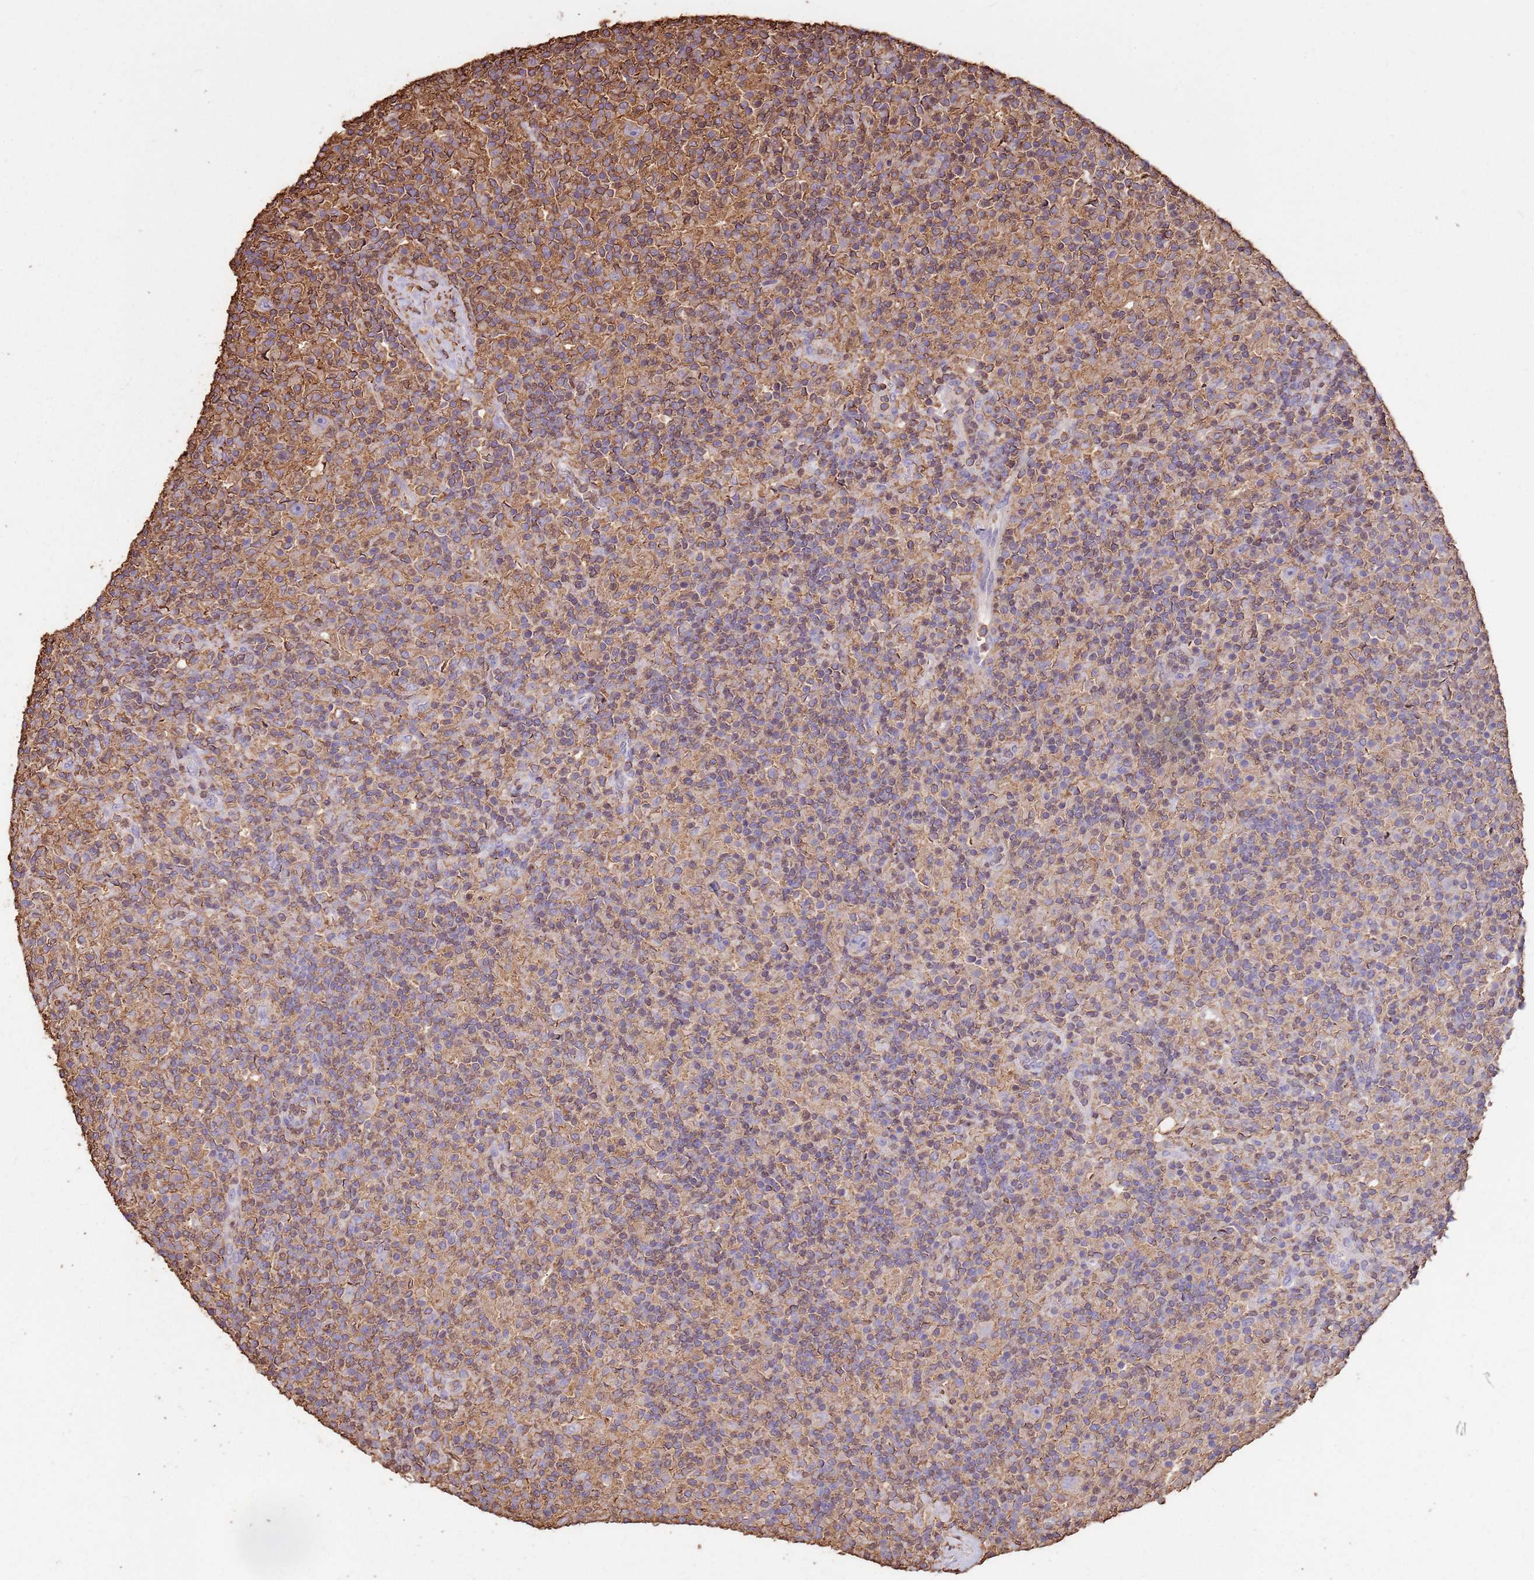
{"staining": {"intensity": "negative", "quantity": "none", "location": "none"}, "tissue": "lymphoma", "cell_type": "Tumor cells", "image_type": "cancer", "snomed": [{"axis": "morphology", "description": "Hodgkin's disease, NOS"}, {"axis": "topography", "description": "Lymph node"}], "caption": "High magnification brightfield microscopy of Hodgkin's disease stained with DAB (3,3'-diaminobenzidine) (brown) and counterstained with hematoxylin (blue): tumor cells show no significant expression. The staining was performed using DAB (3,3'-diaminobenzidine) to visualize the protein expression in brown, while the nuclei were stained in blue with hematoxylin (Magnification: 20x).", "gene": "ARL10", "patient": {"sex": "male", "age": 70}}